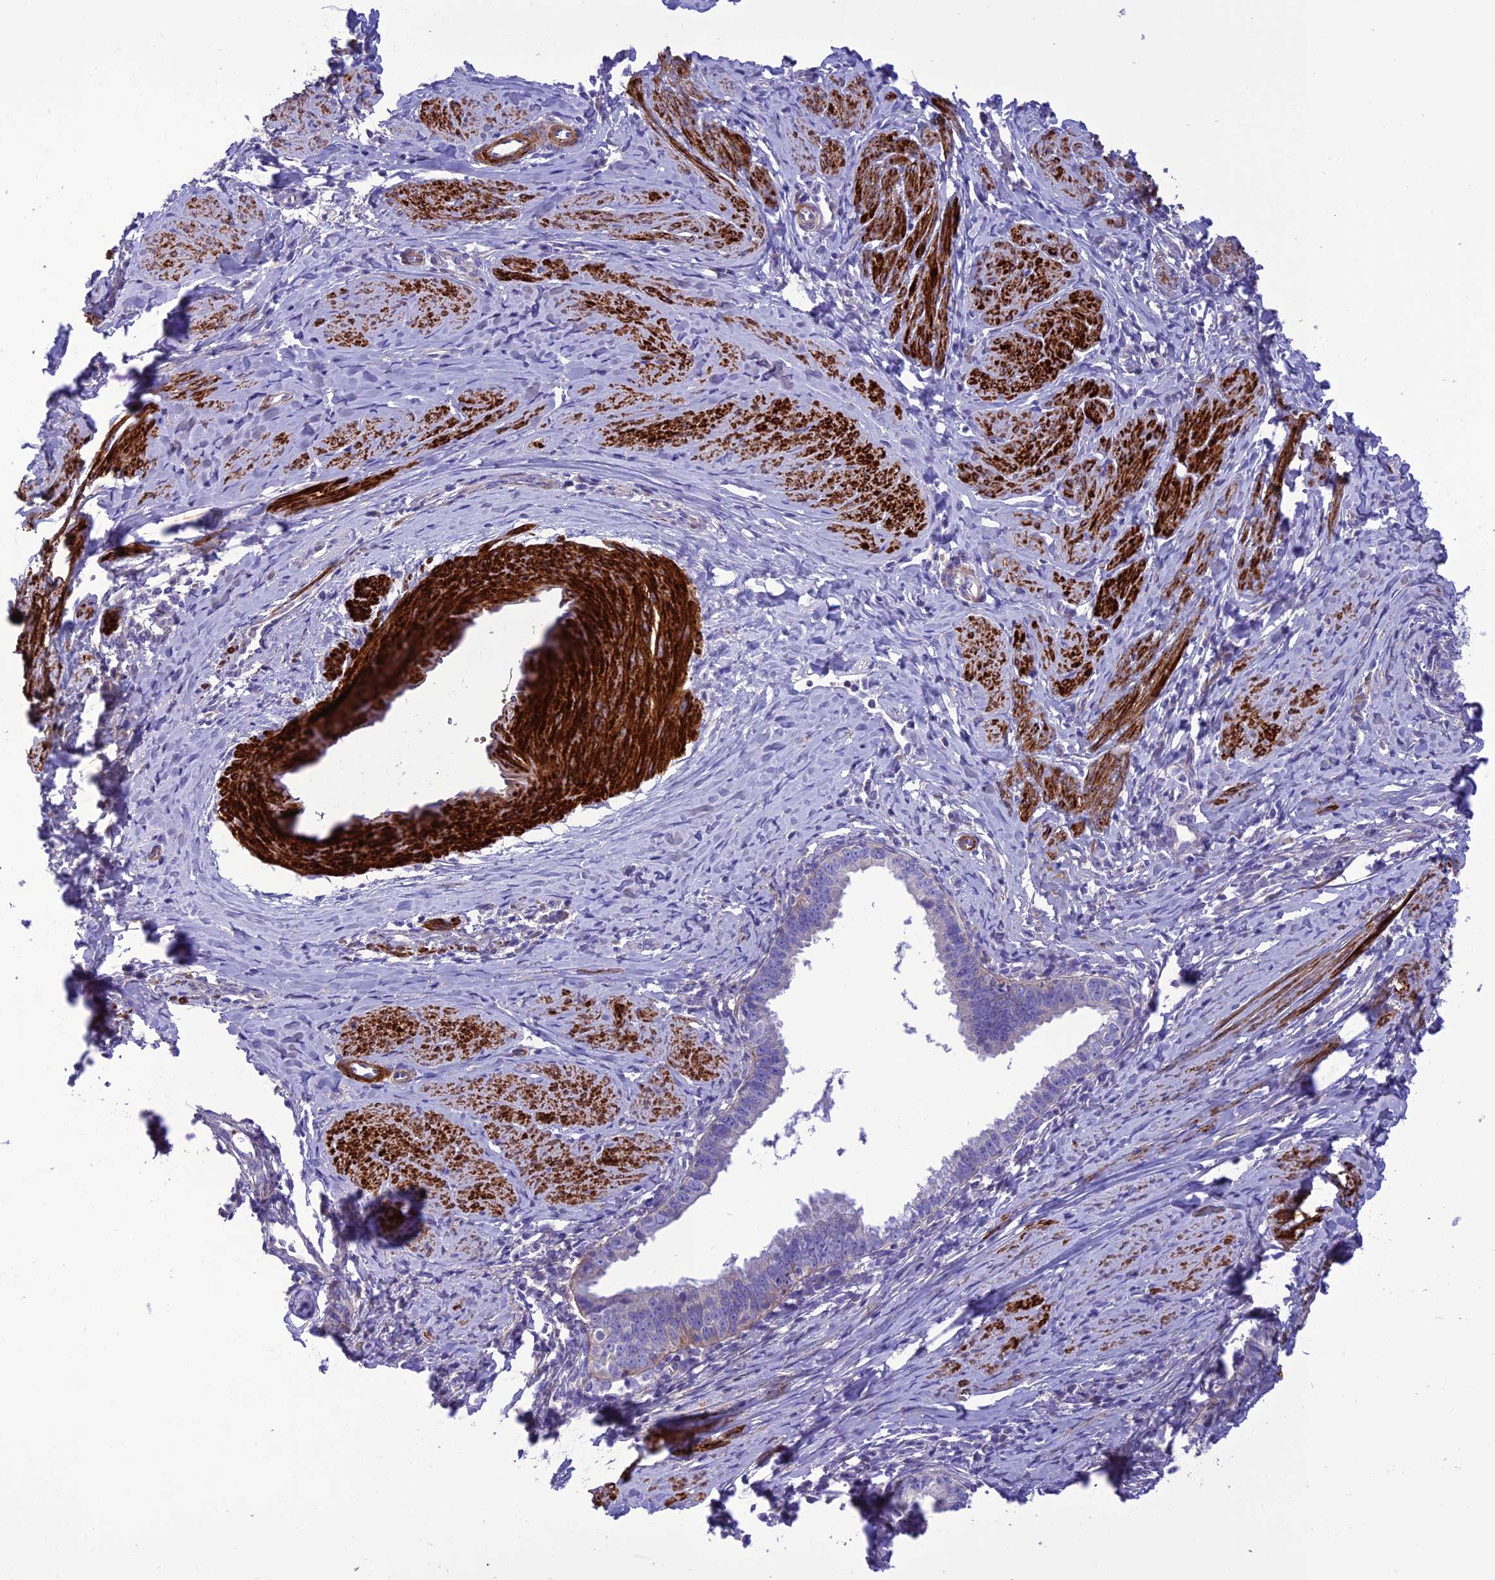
{"staining": {"intensity": "negative", "quantity": "none", "location": "none"}, "tissue": "cervical cancer", "cell_type": "Tumor cells", "image_type": "cancer", "snomed": [{"axis": "morphology", "description": "Adenocarcinoma, NOS"}, {"axis": "topography", "description": "Cervix"}], "caption": "High power microscopy image of an IHC photomicrograph of cervical cancer, revealing no significant positivity in tumor cells.", "gene": "FRA10AC1", "patient": {"sex": "female", "age": 36}}